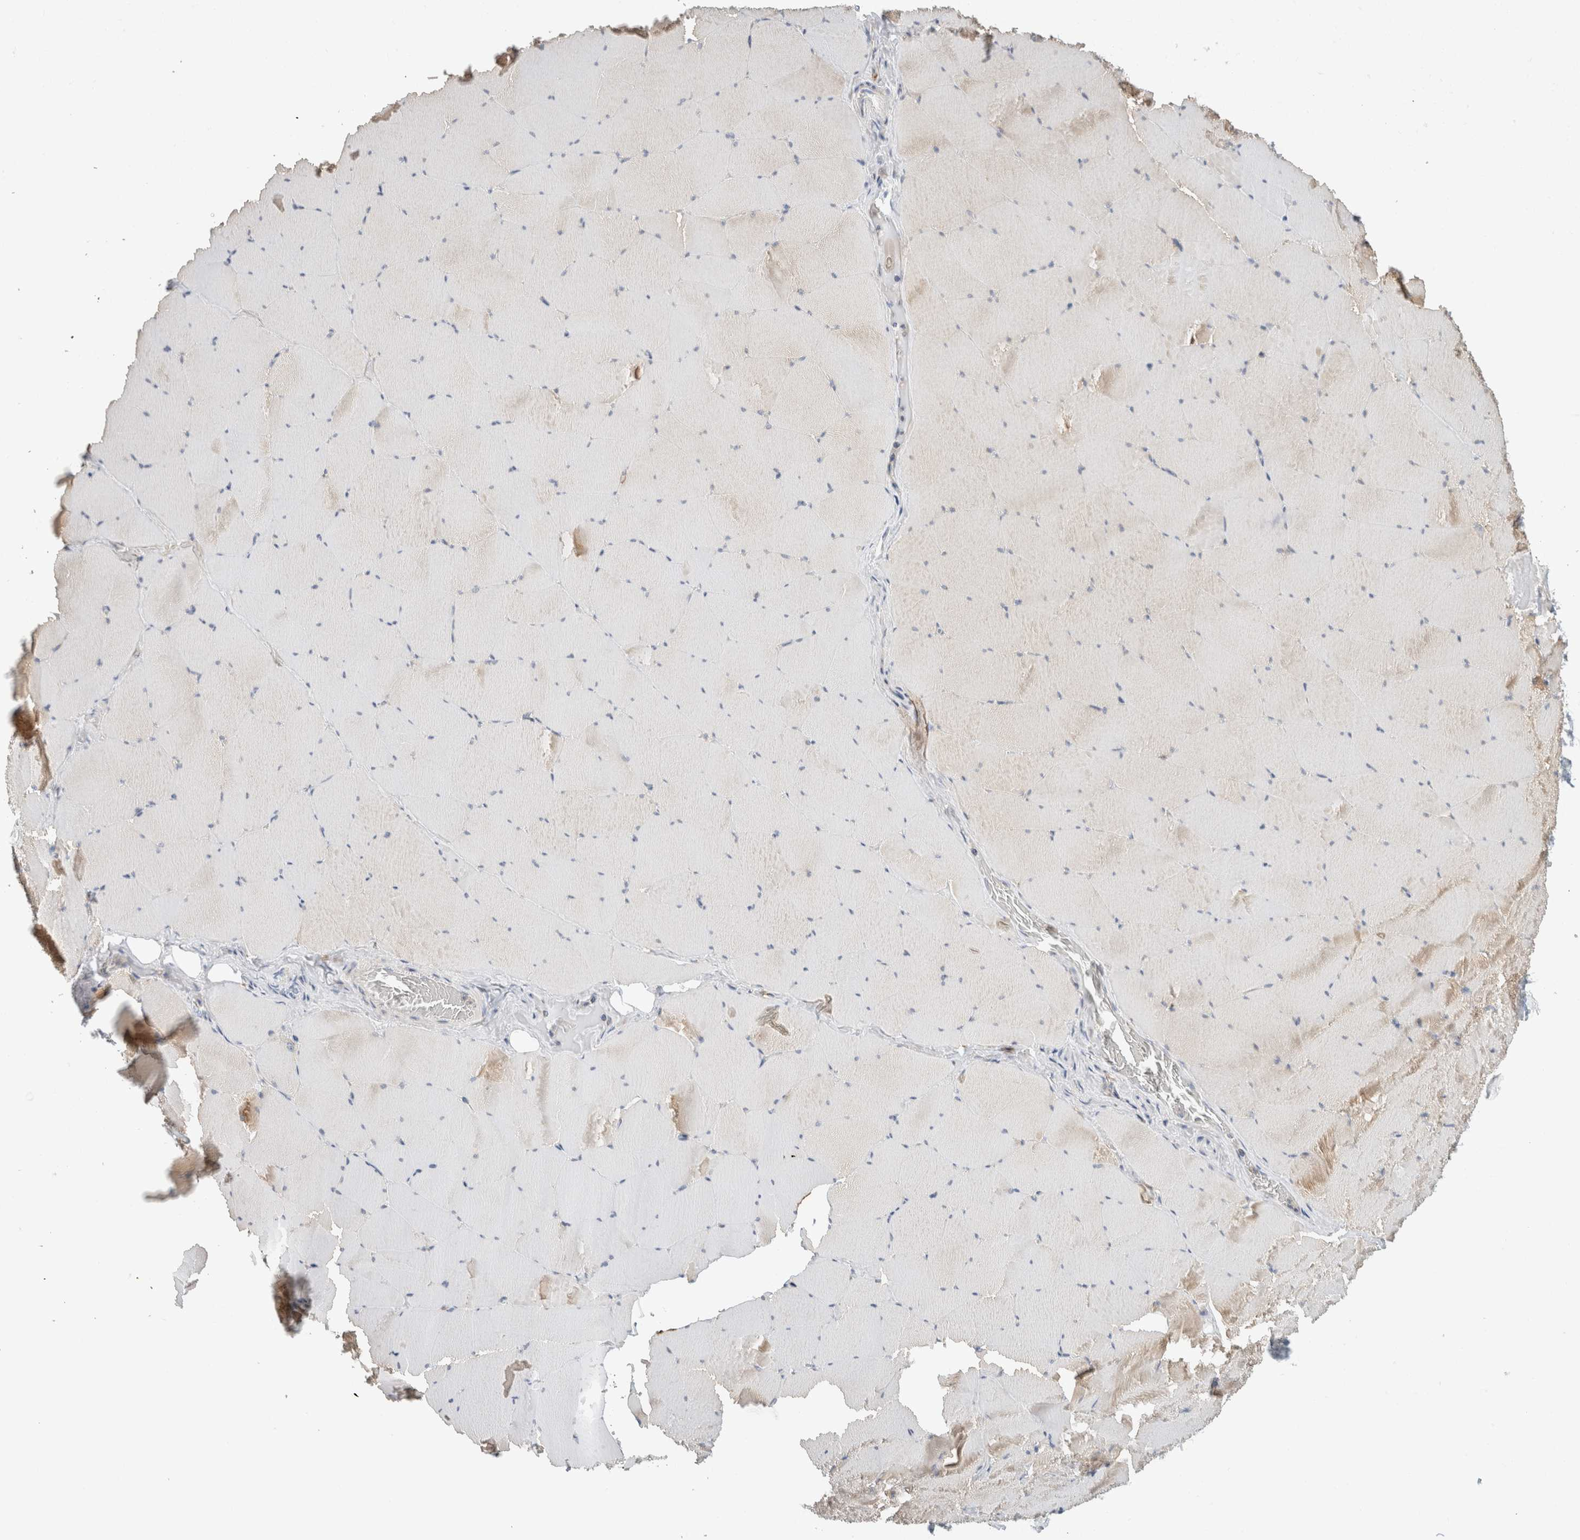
{"staining": {"intensity": "weak", "quantity": "<25%", "location": "cytoplasmic/membranous"}, "tissue": "skeletal muscle", "cell_type": "Myocytes", "image_type": "normal", "snomed": [{"axis": "morphology", "description": "Normal tissue, NOS"}, {"axis": "topography", "description": "Skeletal muscle"}], "caption": "There is no significant staining in myocytes of skeletal muscle. The staining is performed using DAB (3,3'-diaminobenzidine) brown chromogen with nuclei counter-stained in using hematoxylin.", "gene": "ERCC6L2", "patient": {"sex": "male", "age": 62}}